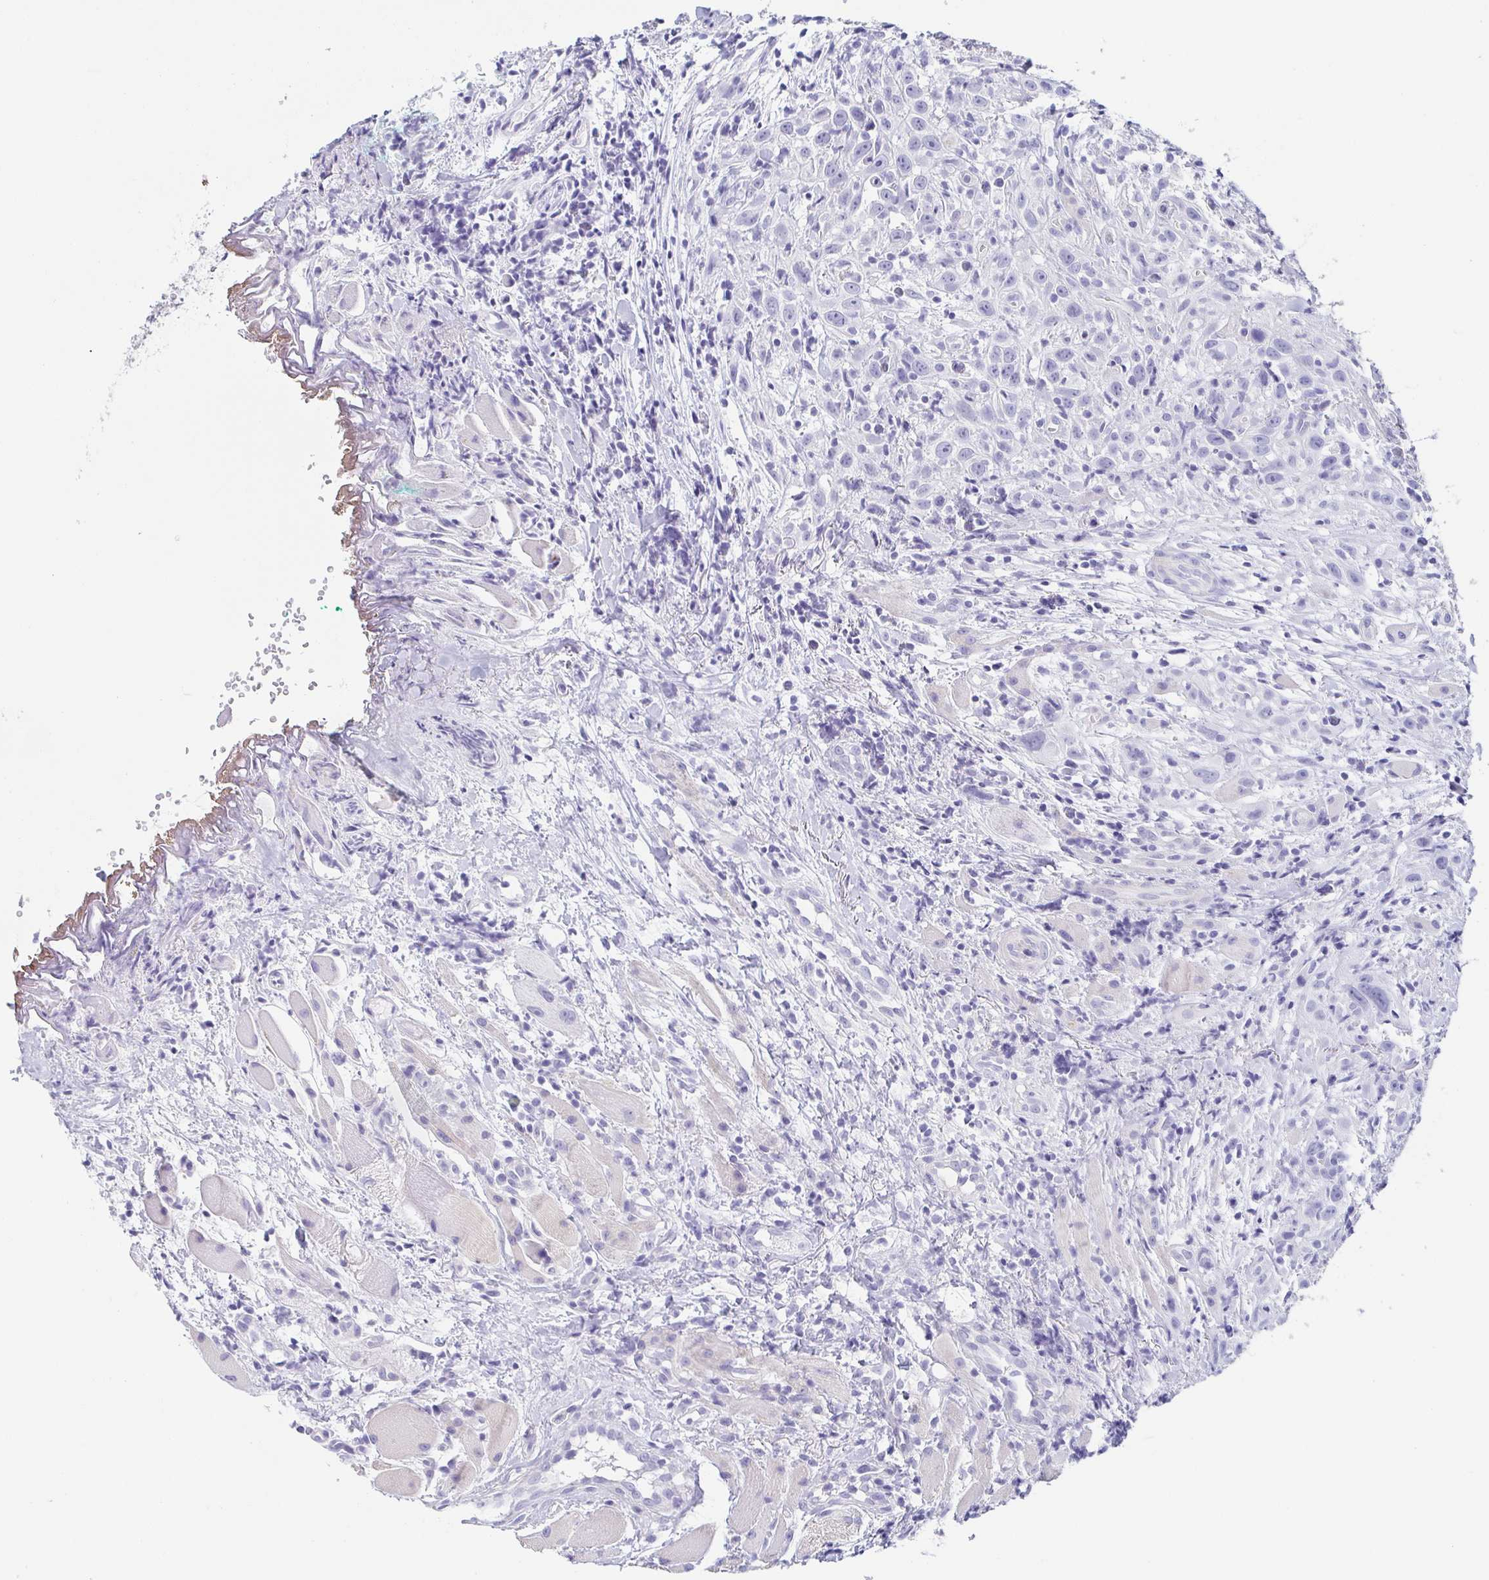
{"staining": {"intensity": "negative", "quantity": "none", "location": "none"}, "tissue": "head and neck cancer", "cell_type": "Tumor cells", "image_type": "cancer", "snomed": [{"axis": "morphology", "description": "Squamous cell carcinoma, NOS"}, {"axis": "topography", "description": "Head-Neck"}], "caption": "Head and neck squamous cell carcinoma was stained to show a protein in brown. There is no significant staining in tumor cells. (Immunohistochemistry (ihc), brightfield microscopy, high magnification).", "gene": "PRR4", "patient": {"sex": "female", "age": 95}}